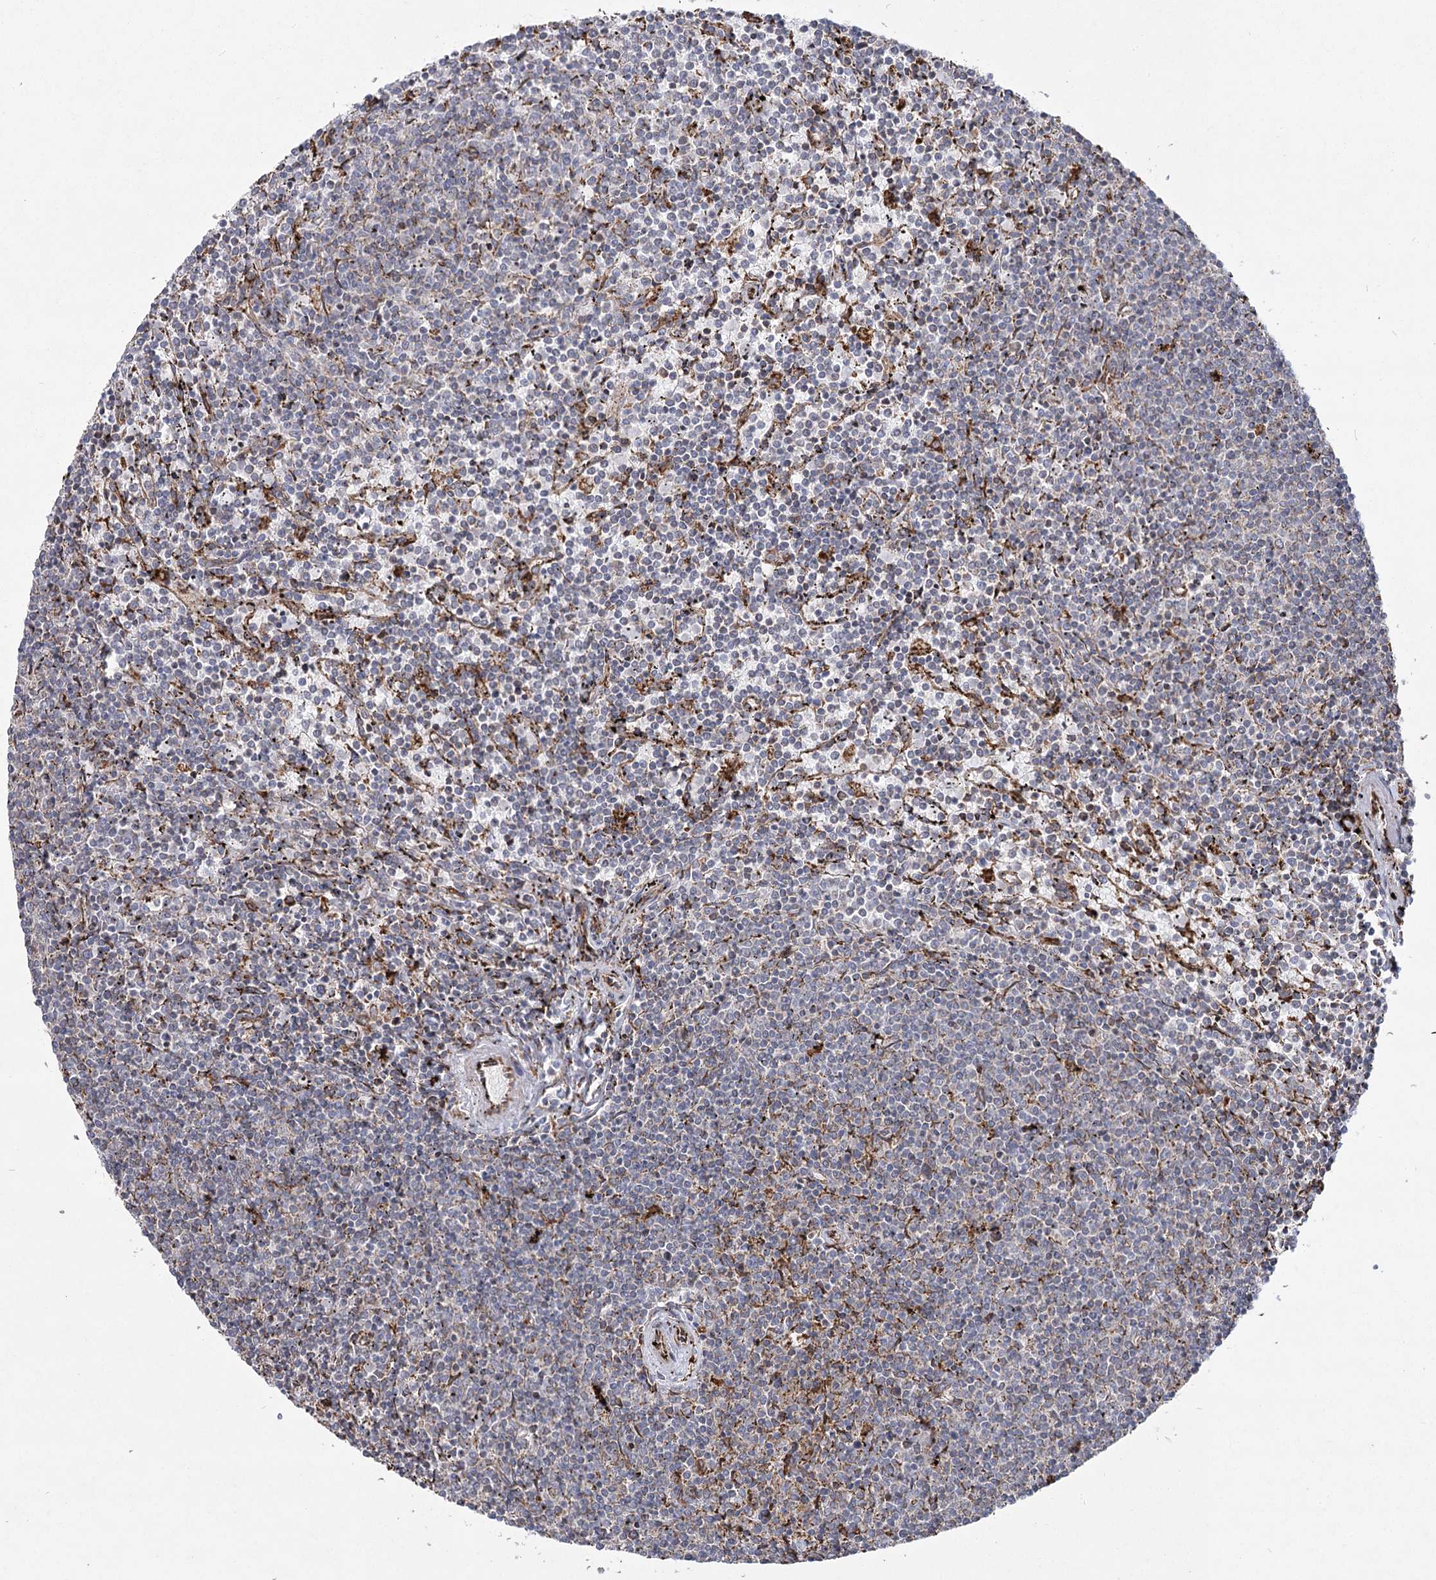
{"staining": {"intensity": "negative", "quantity": "none", "location": "none"}, "tissue": "lymphoma", "cell_type": "Tumor cells", "image_type": "cancer", "snomed": [{"axis": "morphology", "description": "Malignant lymphoma, non-Hodgkin's type, Low grade"}, {"axis": "topography", "description": "Spleen"}], "caption": "Image shows no significant protein expression in tumor cells of lymphoma.", "gene": "NHLRC2", "patient": {"sex": "female", "age": 50}}